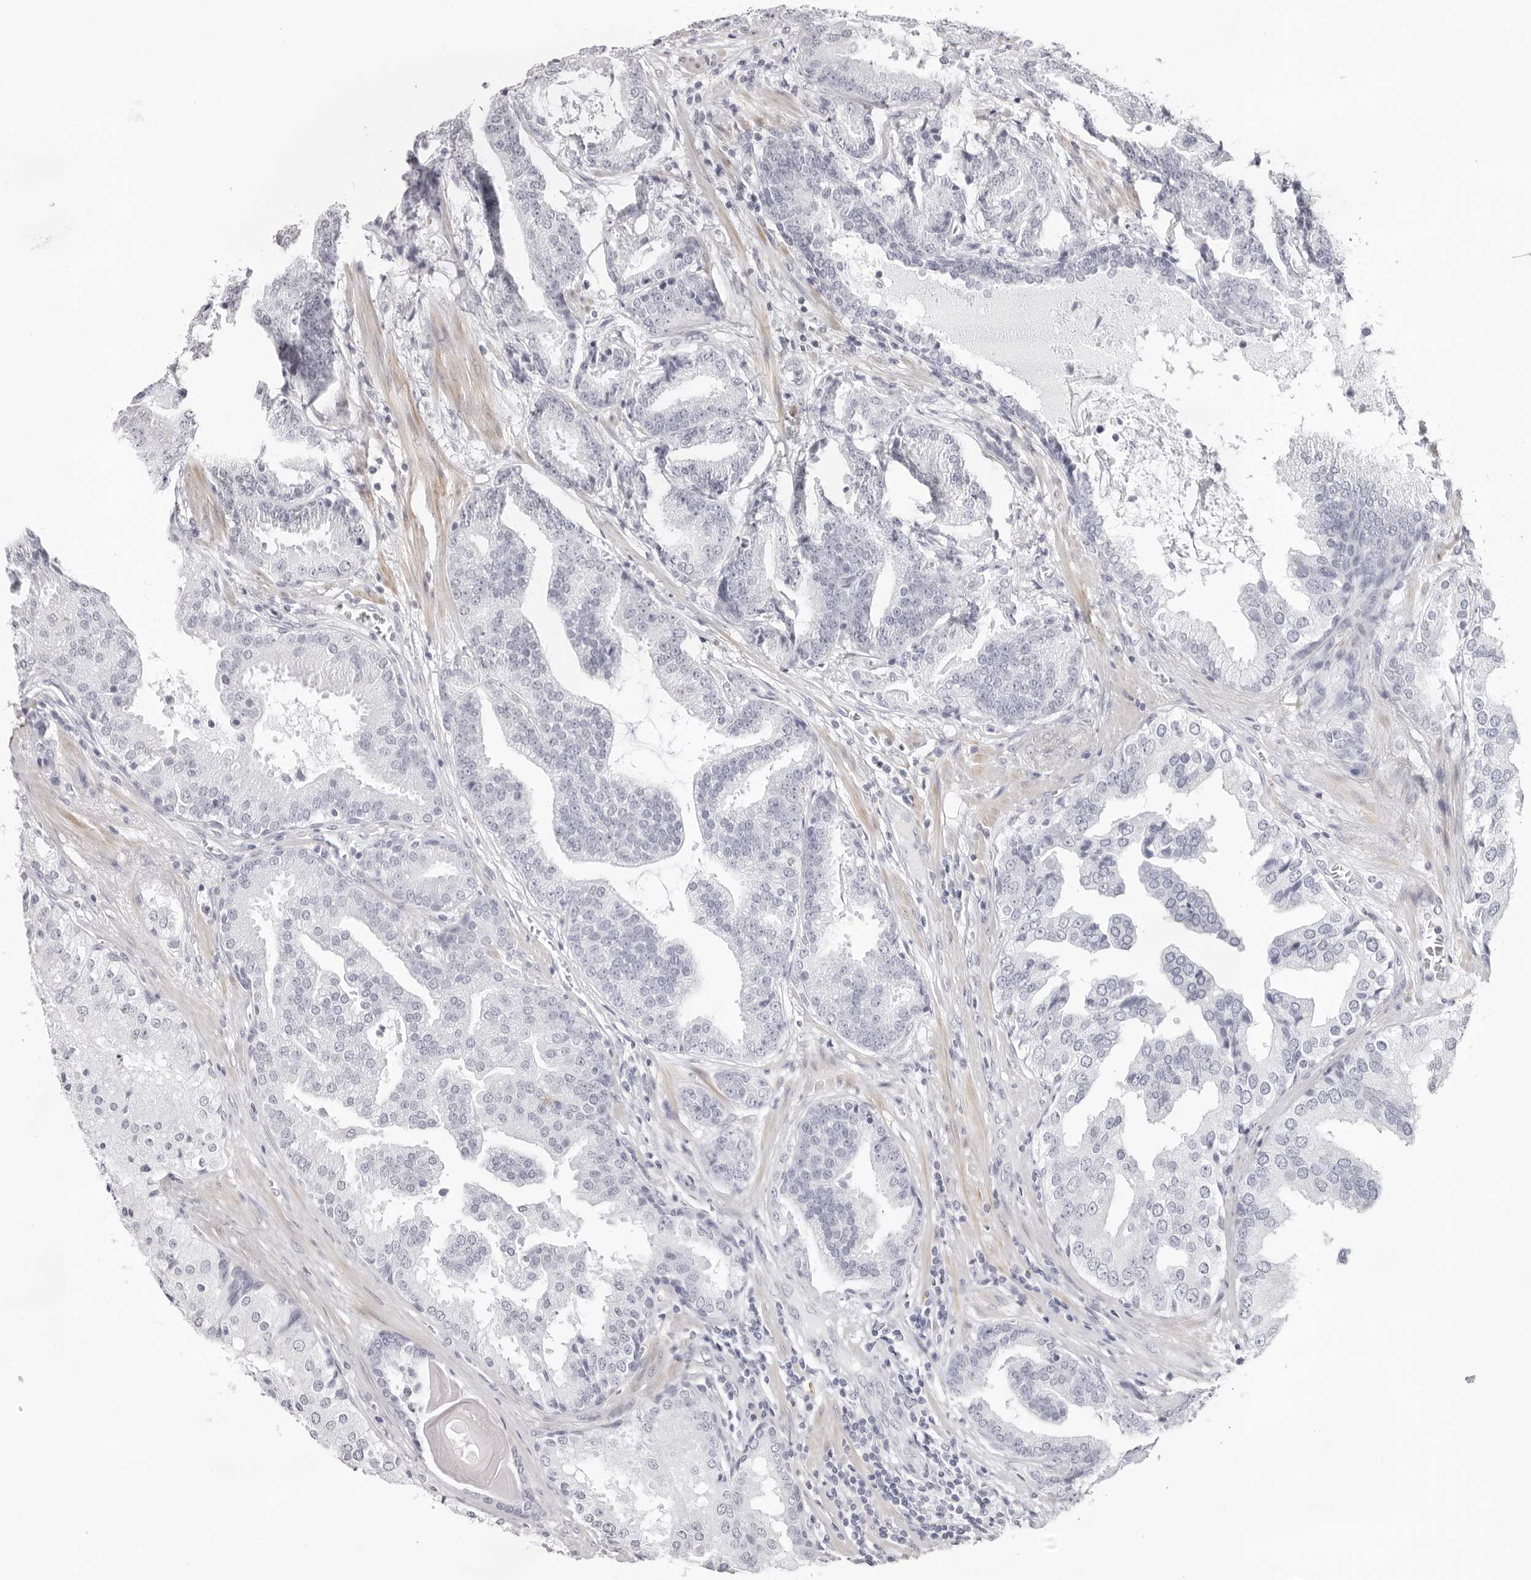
{"staining": {"intensity": "negative", "quantity": "none", "location": "none"}, "tissue": "prostate cancer", "cell_type": "Tumor cells", "image_type": "cancer", "snomed": [{"axis": "morphology", "description": "Adenocarcinoma, Low grade"}, {"axis": "topography", "description": "Prostate"}], "caption": "This photomicrograph is of prostate cancer stained with IHC to label a protein in brown with the nuclei are counter-stained blue. There is no expression in tumor cells.", "gene": "INSL3", "patient": {"sex": "male", "age": 67}}